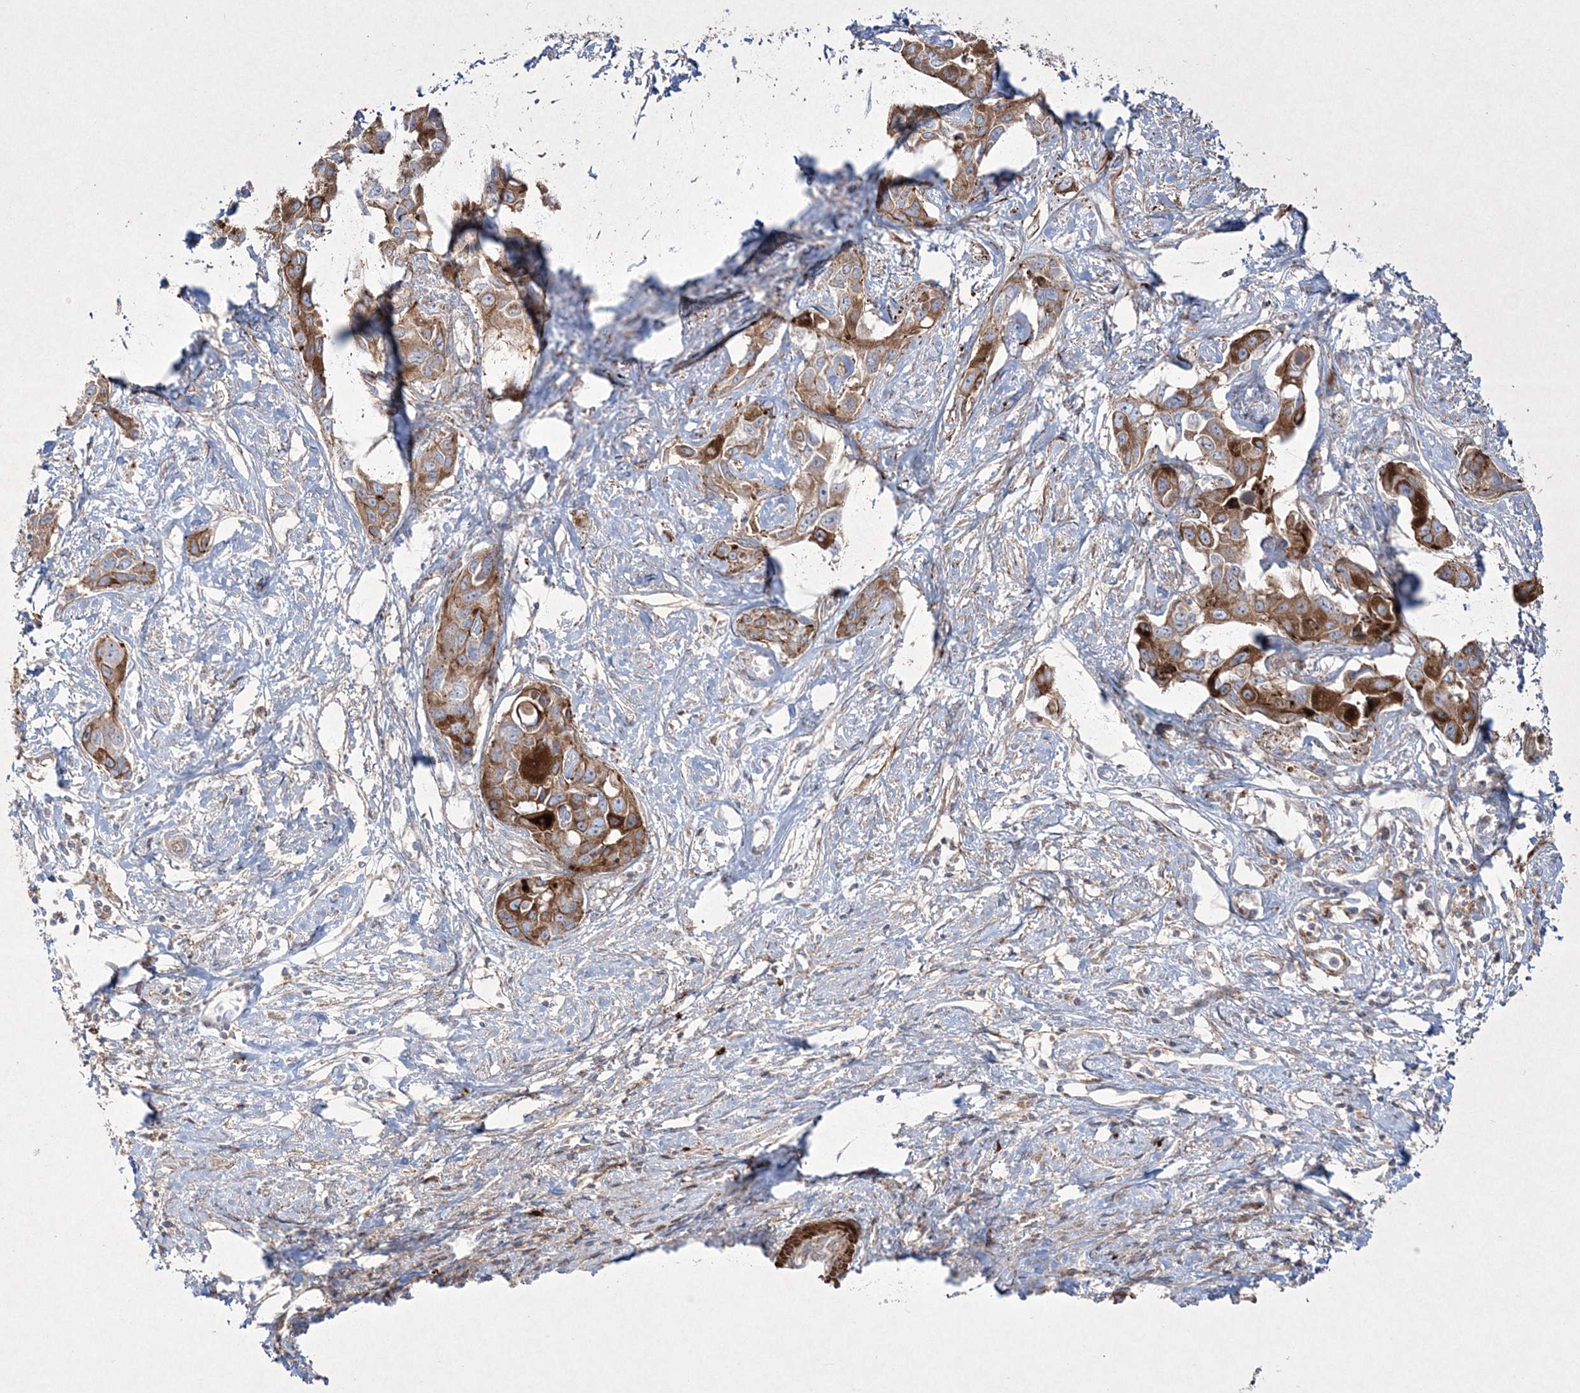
{"staining": {"intensity": "moderate", "quantity": ">75%", "location": "cytoplasmic/membranous"}, "tissue": "liver cancer", "cell_type": "Tumor cells", "image_type": "cancer", "snomed": [{"axis": "morphology", "description": "Cholangiocarcinoma"}, {"axis": "topography", "description": "Liver"}], "caption": "This is a histology image of immunohistochemistry staining of liver cancer, which shows moderate staining in the cytoplasmic/membranous of tumor cells.", "gene": "RICTOR", "patient": {"sex": "male", "age": 59}}